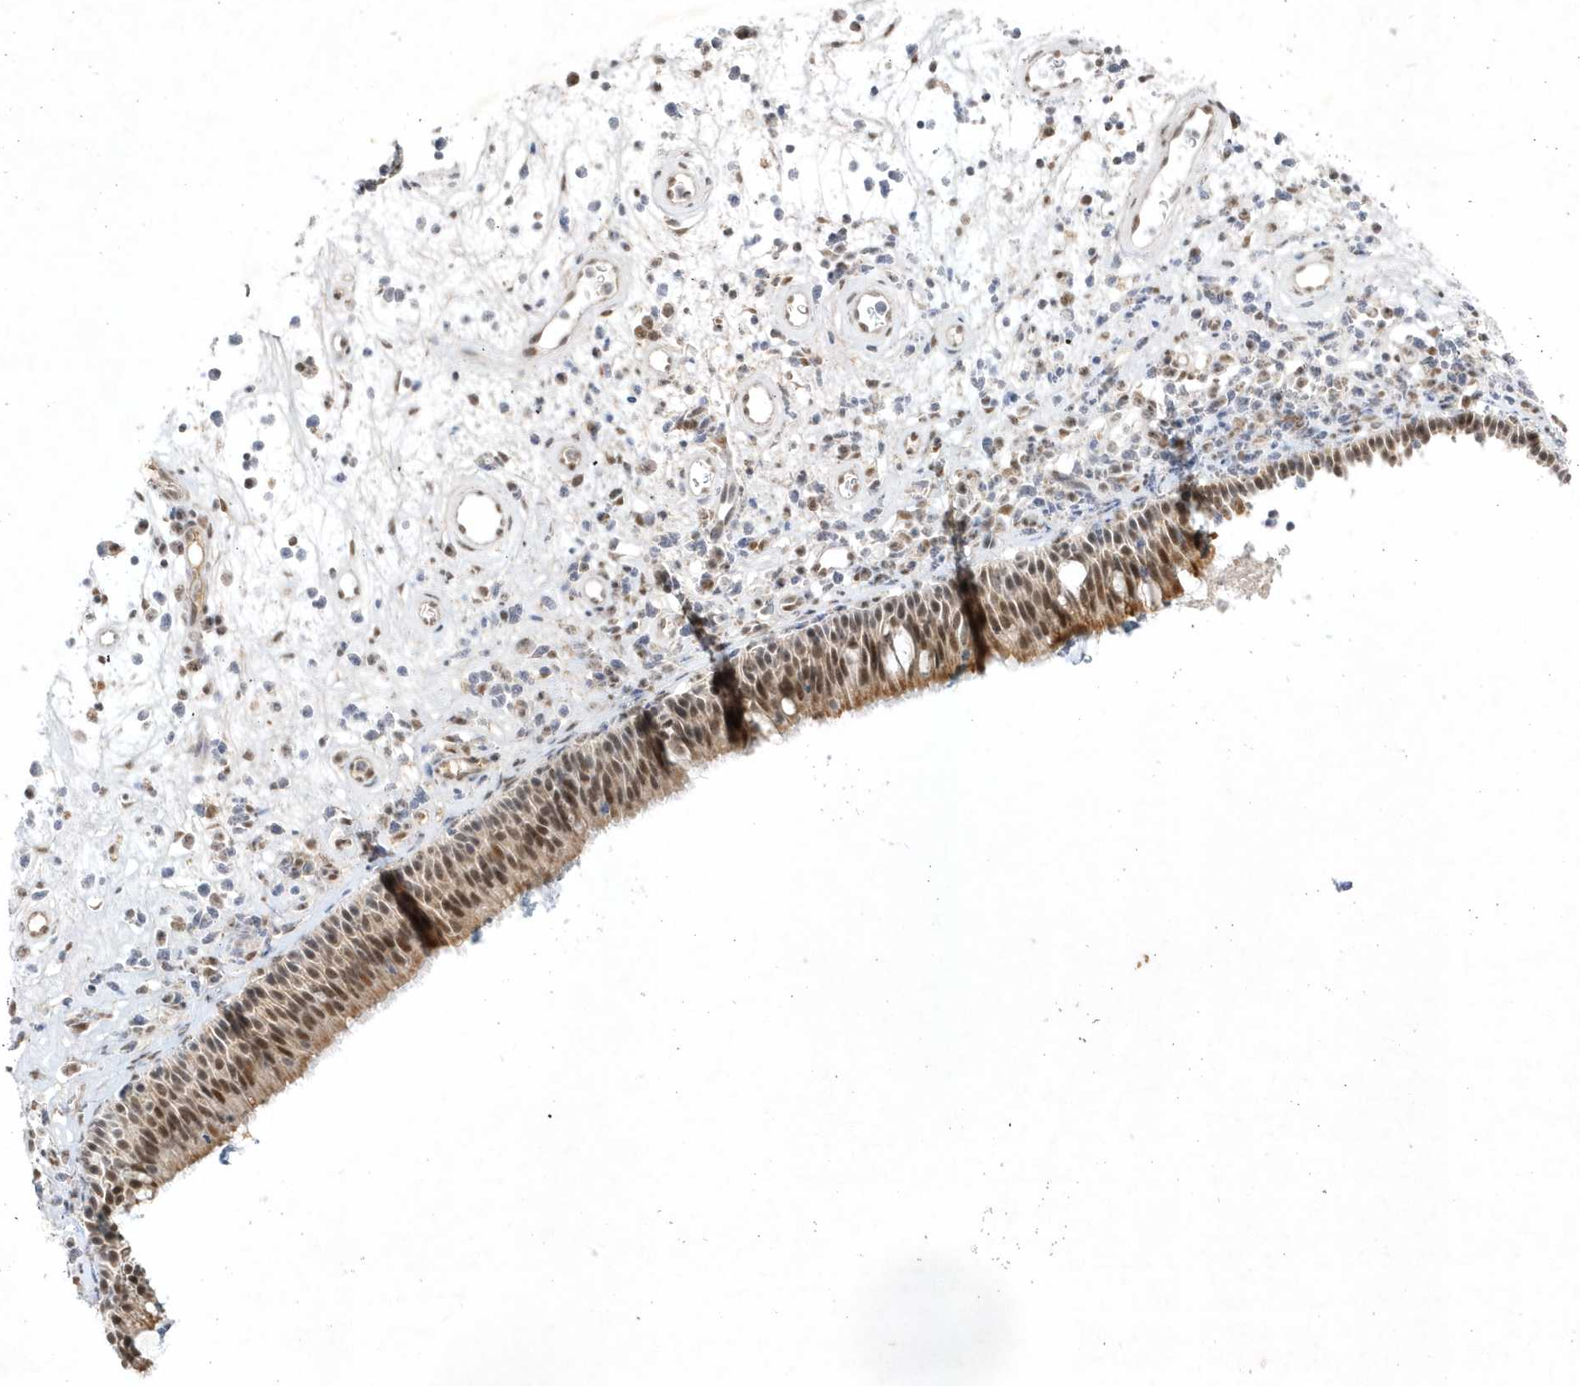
{"staining": {"intensity": "moderate", "quantity": ">75%", "location": "nuclear"}, "tissue": "nasopharynx", "cell_type": "Respiratory epithelial cells", "image_type": "normal", "snomed": [{"axis": "morphology", "description": "Normal tissue, NOS"}, {"axis": "morphology", "description": "Inflammation, NOS"}, {"axis": "morphology", "description": "Malignant melanoma, Metastatic site"}, {"axis": "topography", "description": "Nasopharynx"}], "caption": "DAB (3,3'-diaminobenzidine) immunohistochemical staining of unremarkable nasopharynx displays moderate nuclear protein staining in about >75% of respiratory epithelial cells.", "gene": "CPSF3", "patient": {"sex": "male", "age": 70}}